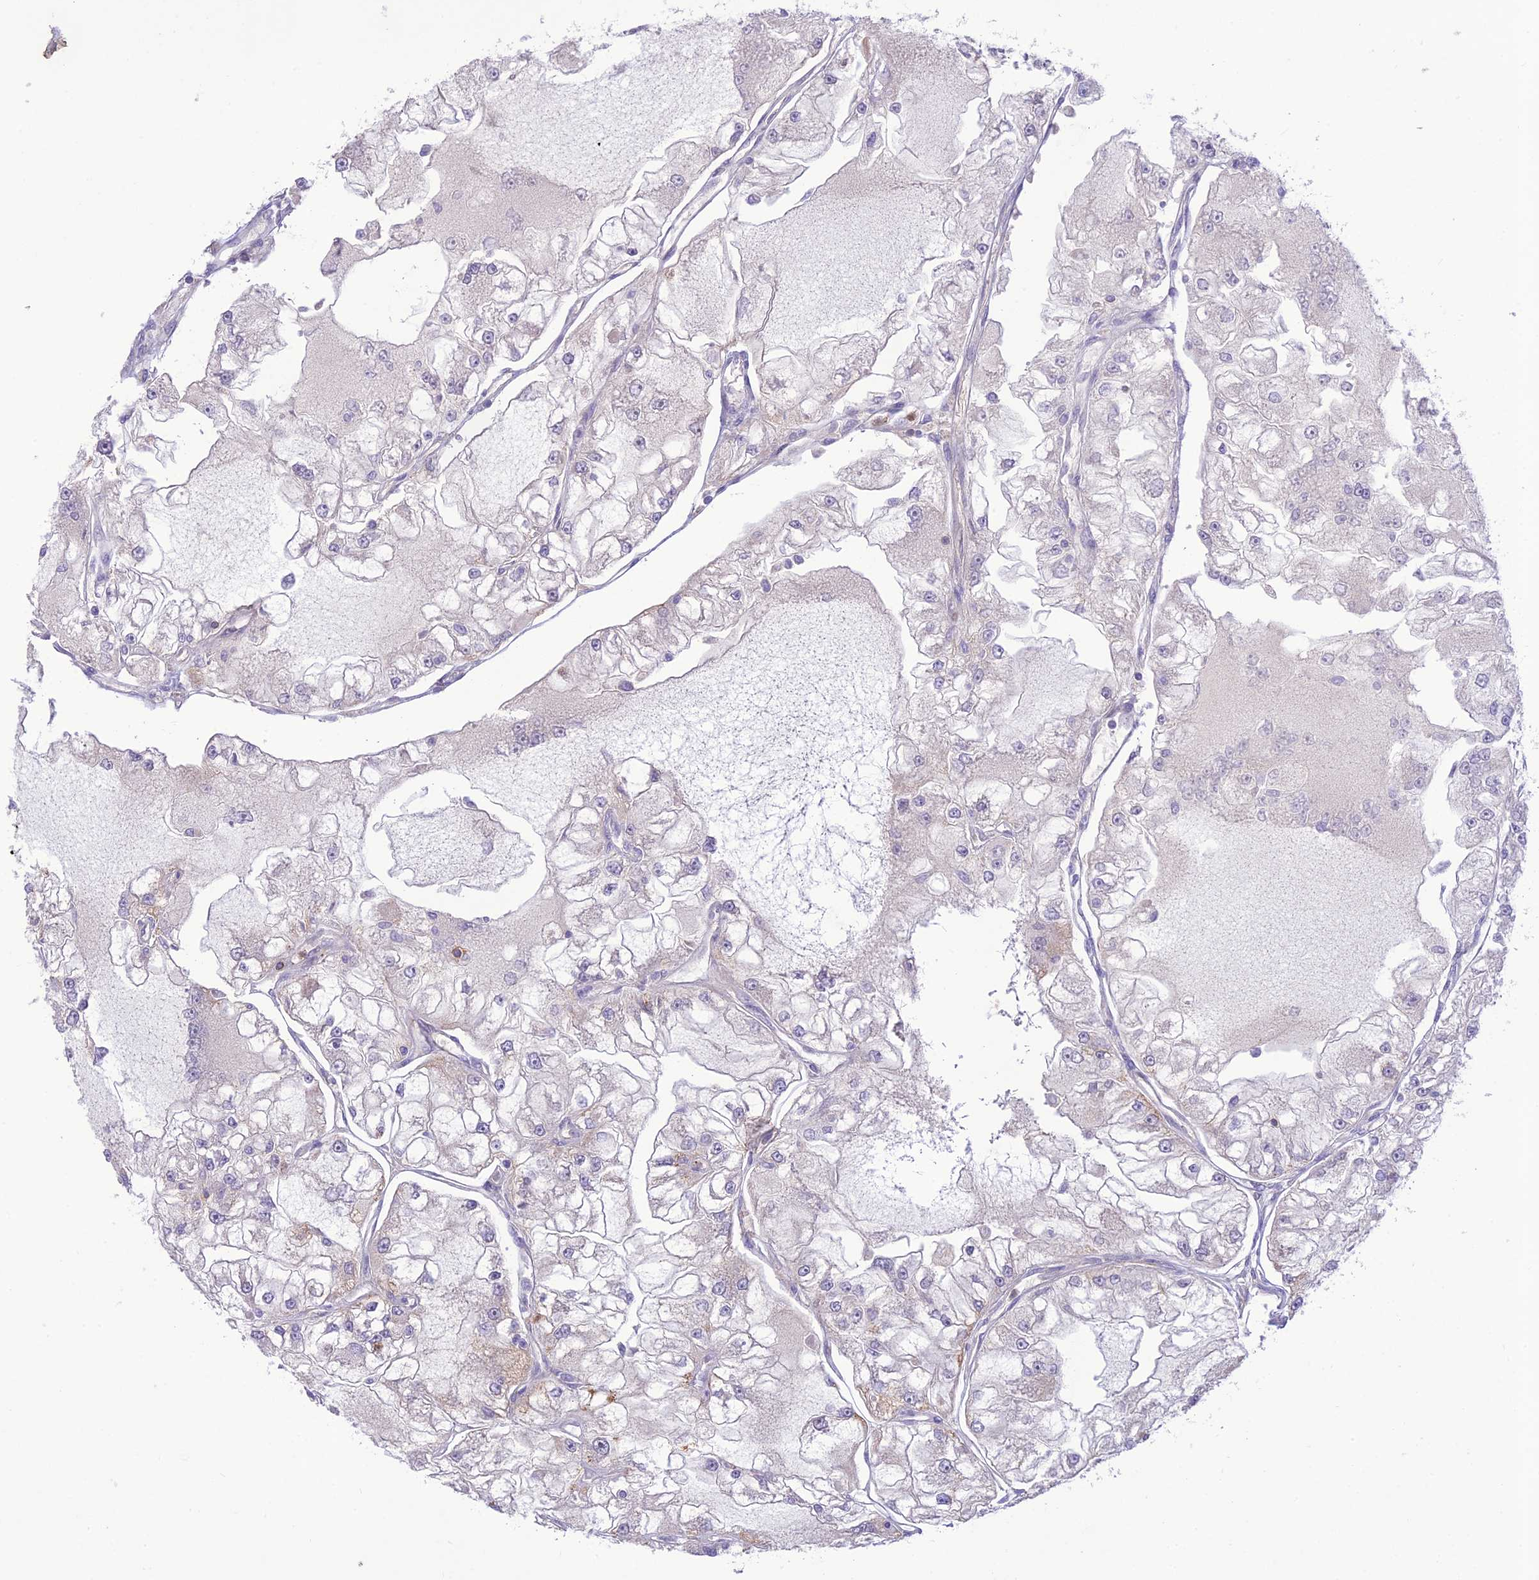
{"staining": {"intensity": "negative", "quantity": "none", "location": "none"}, "tissue": "renal cancer", "cell_type": "Tumor cells", "image_type": "cancer", "snomed": [{"axis": "morphology", "description": "Adenocarcinoma, NOS"}, {"axis": "topography", "description": "Kidney"}], "caption": "The photomicrograph demonstrates no significant positivity in tumor cells of adenocarcinoma (renal).", "gene": "ITGAE", "patient": {"sex": "female", "age": 72}}